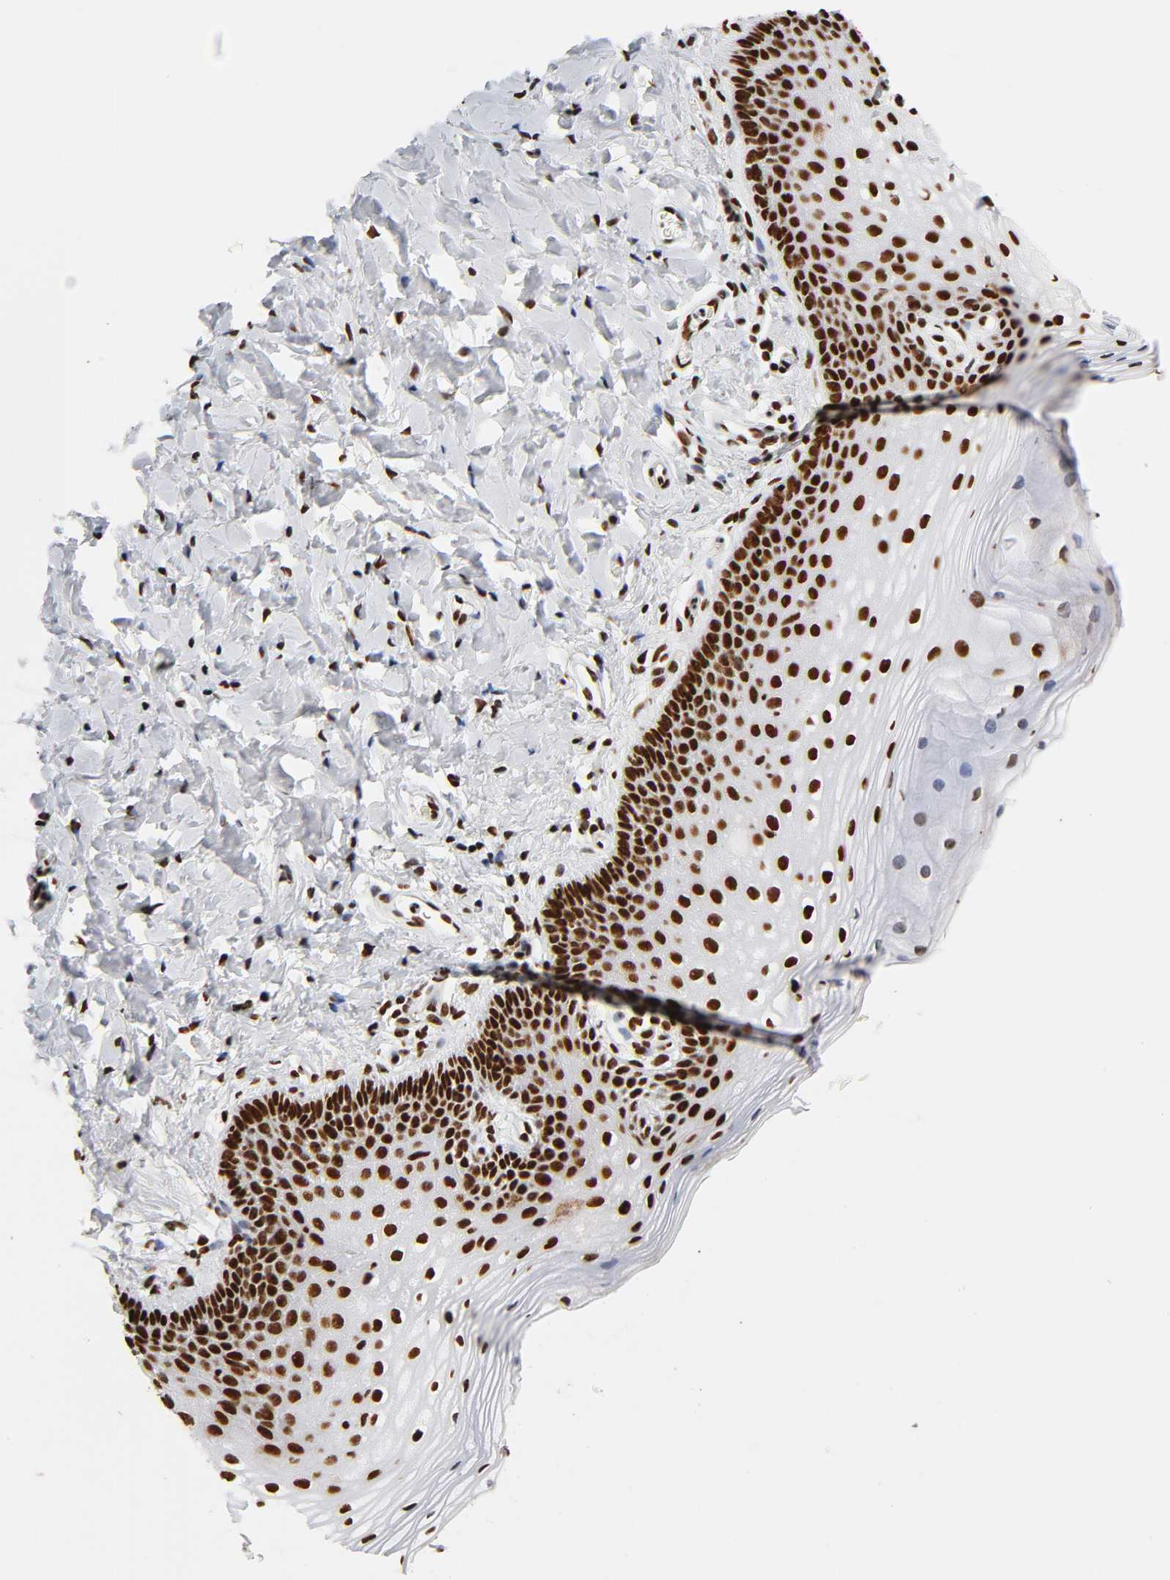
{"staining": {"intensity": "strong", "quantity": ">75%", "location": "nuclear"}, "tissue": "vagina", "cell_type": "Squamous epithelial cells", "image_type": "normal", "snomed": [{"axis": "morphology", "description": "Normal tissue, NOS"}, {"axis": "topography", "description": "Vagina"}], "caption": "Normal vagina exhibits strong nuclear staining in about >75% of squamous epithelial cells, visualized by immunohistochemistry.", "gene": "XRCC6", "patient": {"sex": "female", "age": 55}}